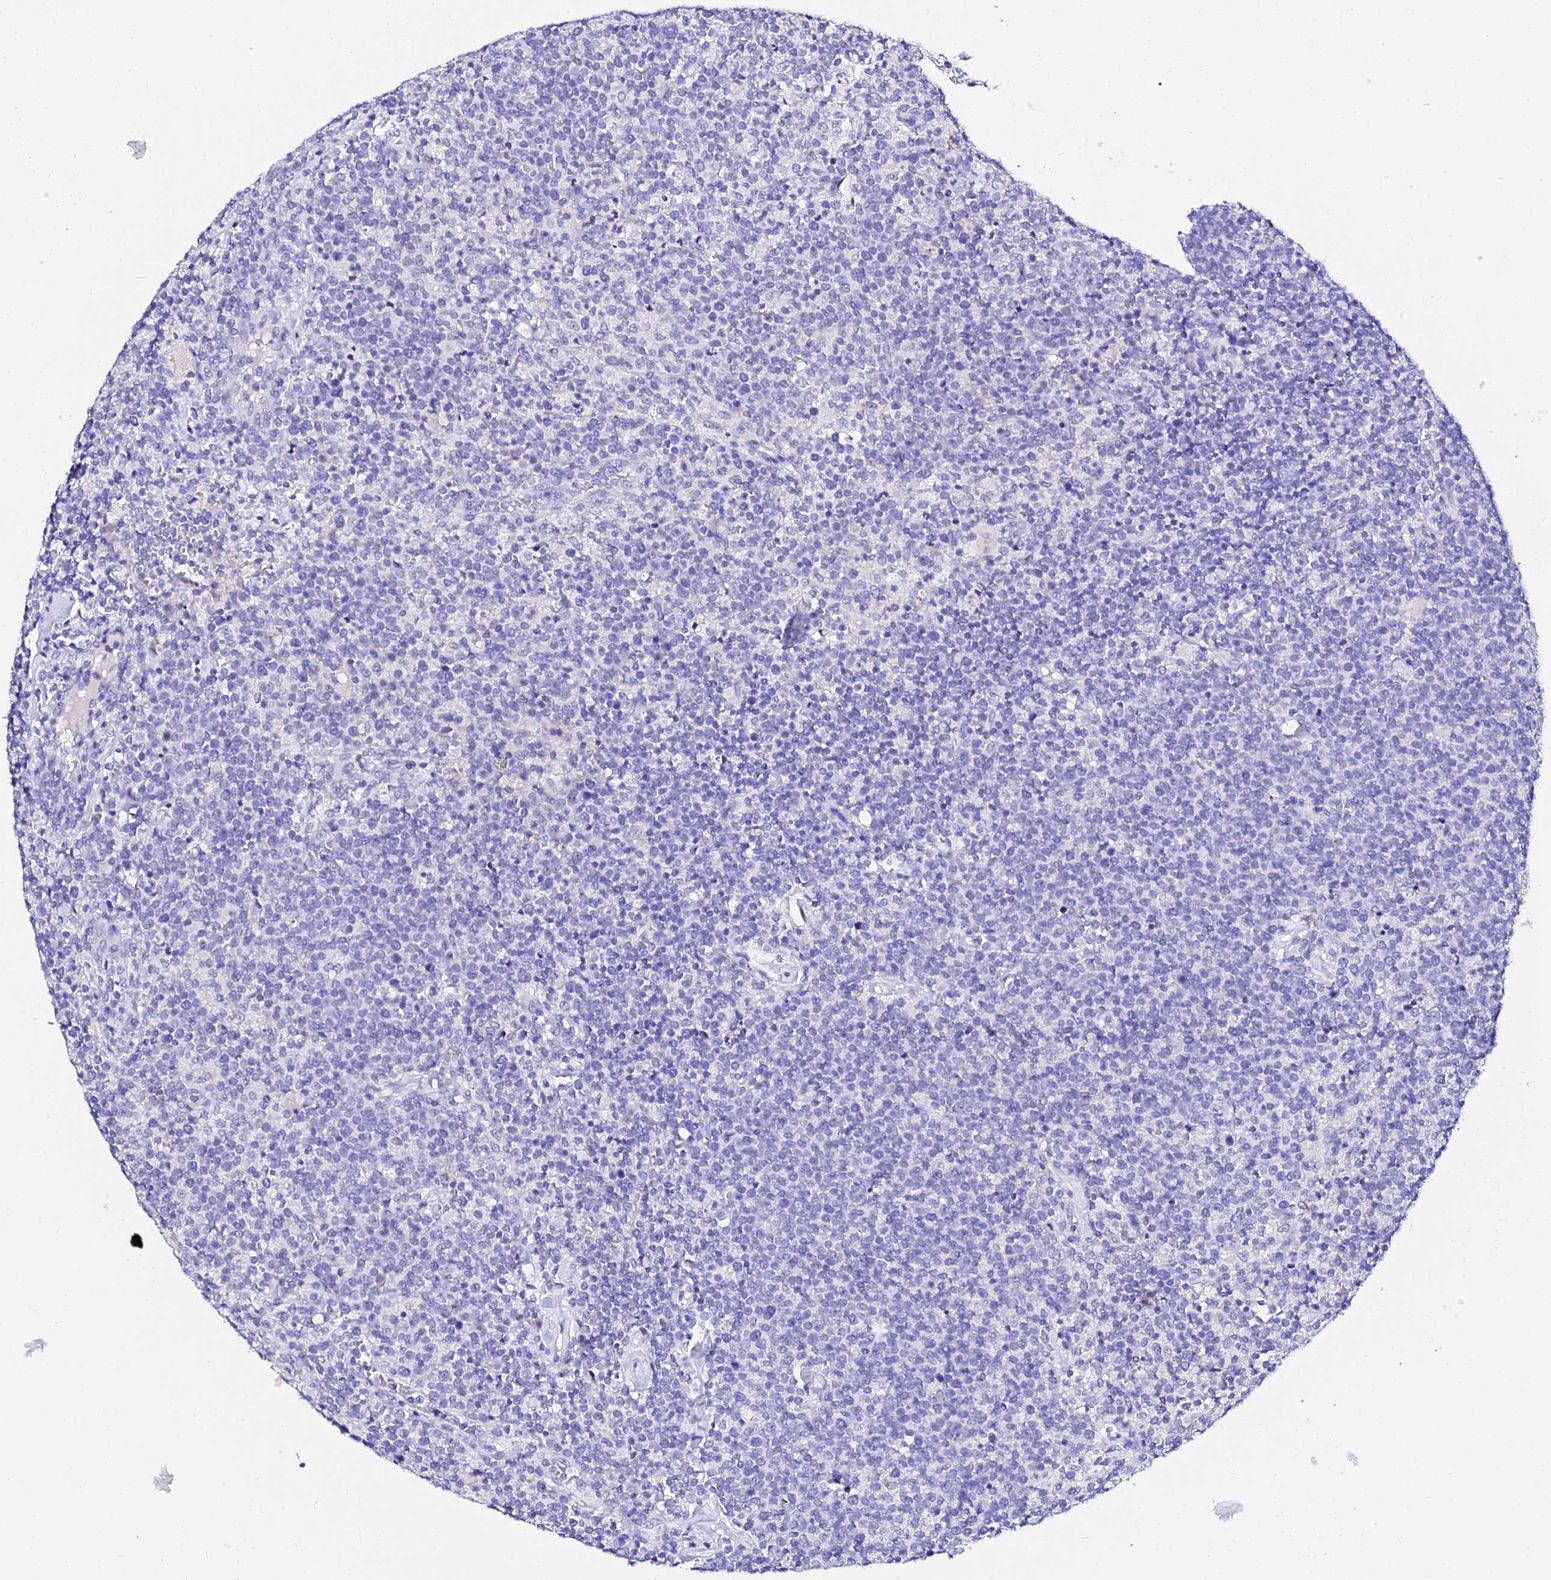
{"staining": {"intensity": "negative", "quantity": "none", "location": "none"}, "tissue": "lymphoma", "cell_type": "Tumor cells", "image_type": "cancer", "snomed": [{"axis": "morphology", "description": "Malignant lymphoma, non-Hodgkin's type, High grade"}, {"axis": "topography", "description": "Lymph node"}], "caption": "Immunohistochemistry histopathology image of human lymphoma stained for a protein (brown), which displays no expression in tumor cells. (Brightfield microscopy of DAB (3,3'-diaminobenzidine) immunohistochemistry (IHC) at high magnification).", "gene": "DEFB106A", "patient": {"sex": "male", "age": 61}}